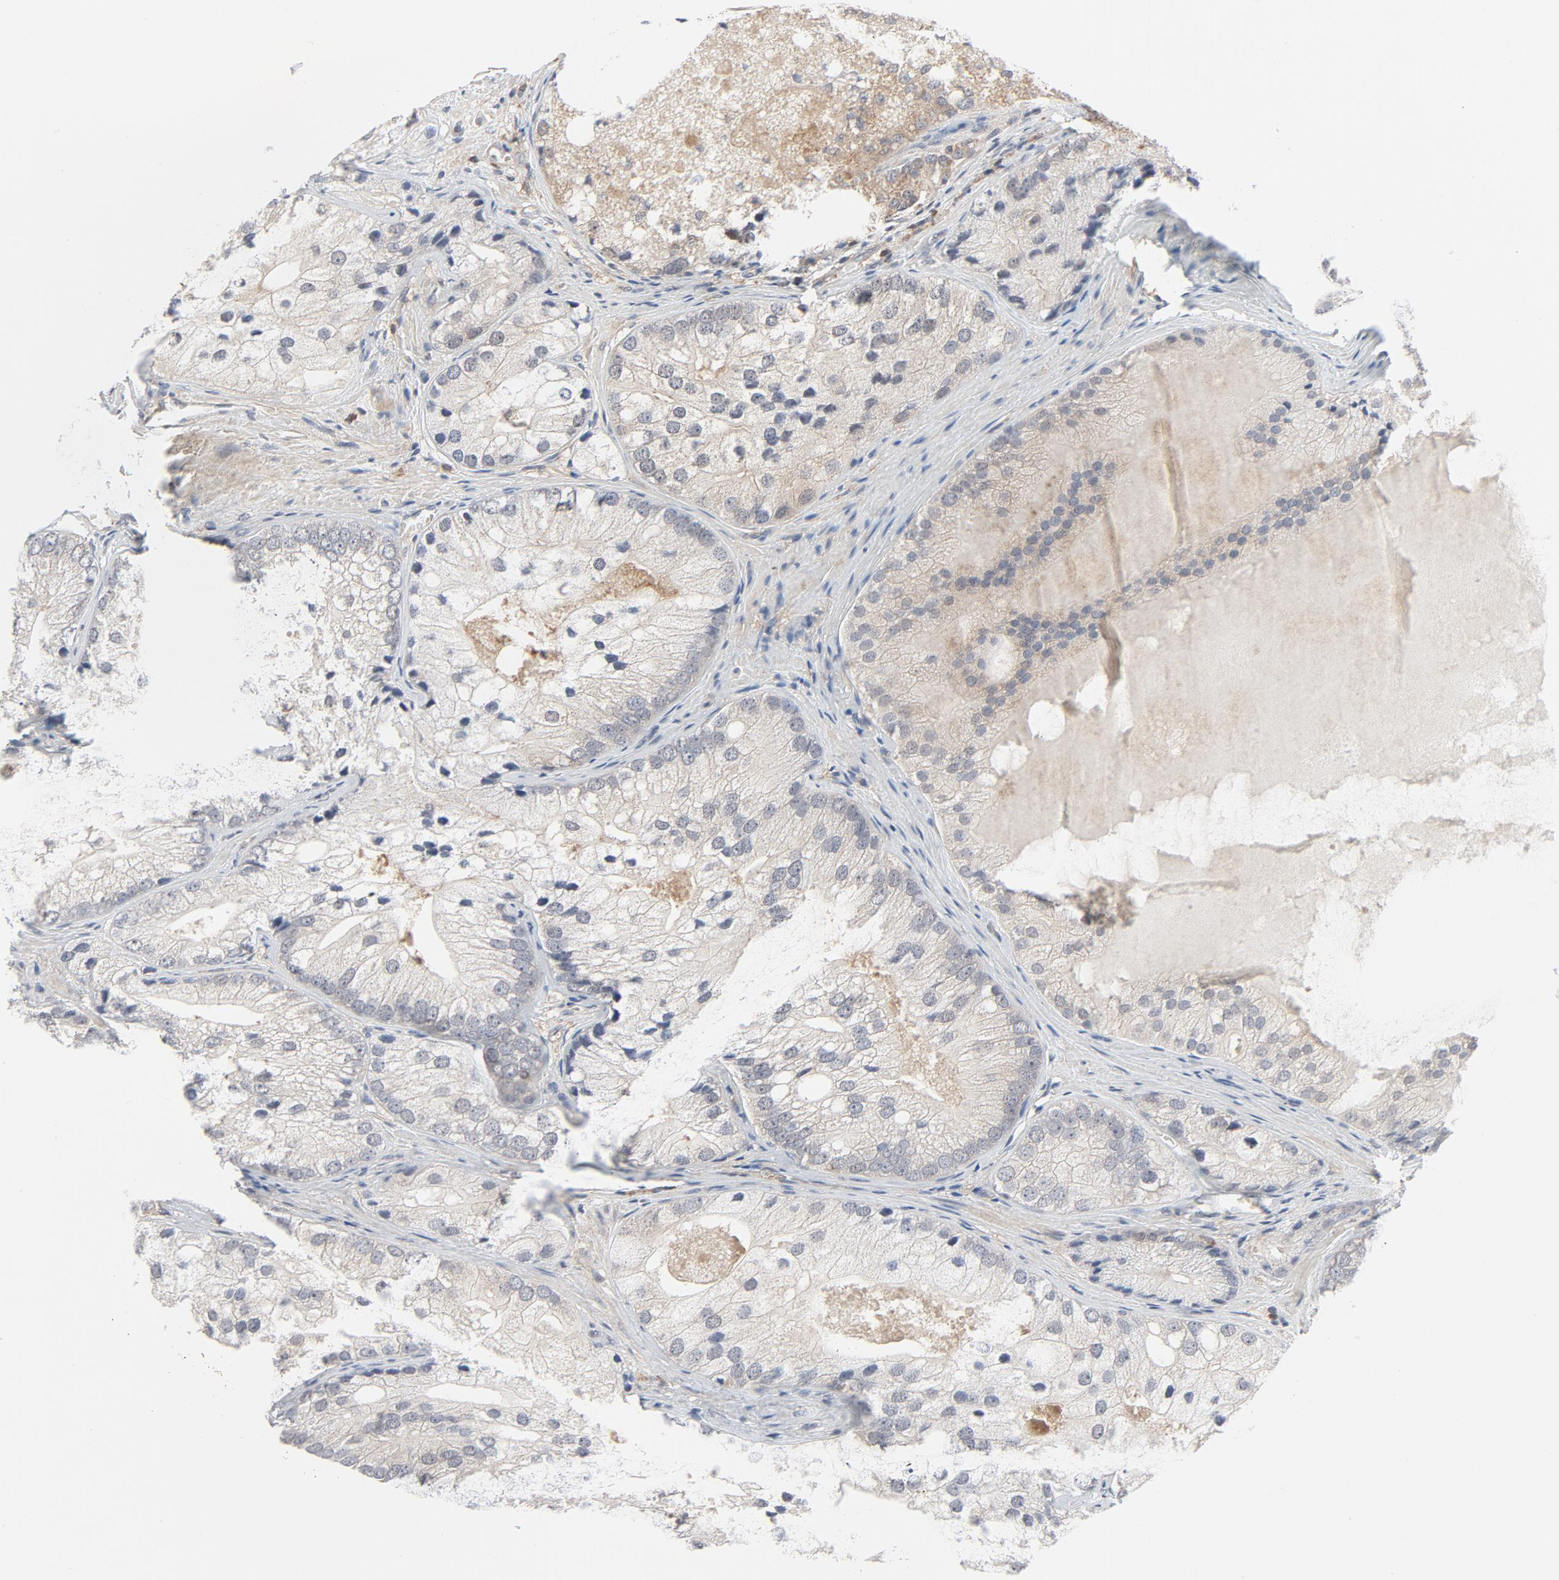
{"staining": {"intensity": "negative", "quantity": "none", "location": "none"}, "tissue": "prostate cancer", "cell_type": "Tumor cells", "image_type": "cancer", "snomed": [{"axis": "morphology", "description": "Adenocarcinoma, Low grade"}, {"axis": "topography", "description": "Prostate"}], "caption": "IHC of prostate cancer shows no positivity in tumor cells.", "gene": "TRADD", "patient": {"sex": "male", "age": 69}}